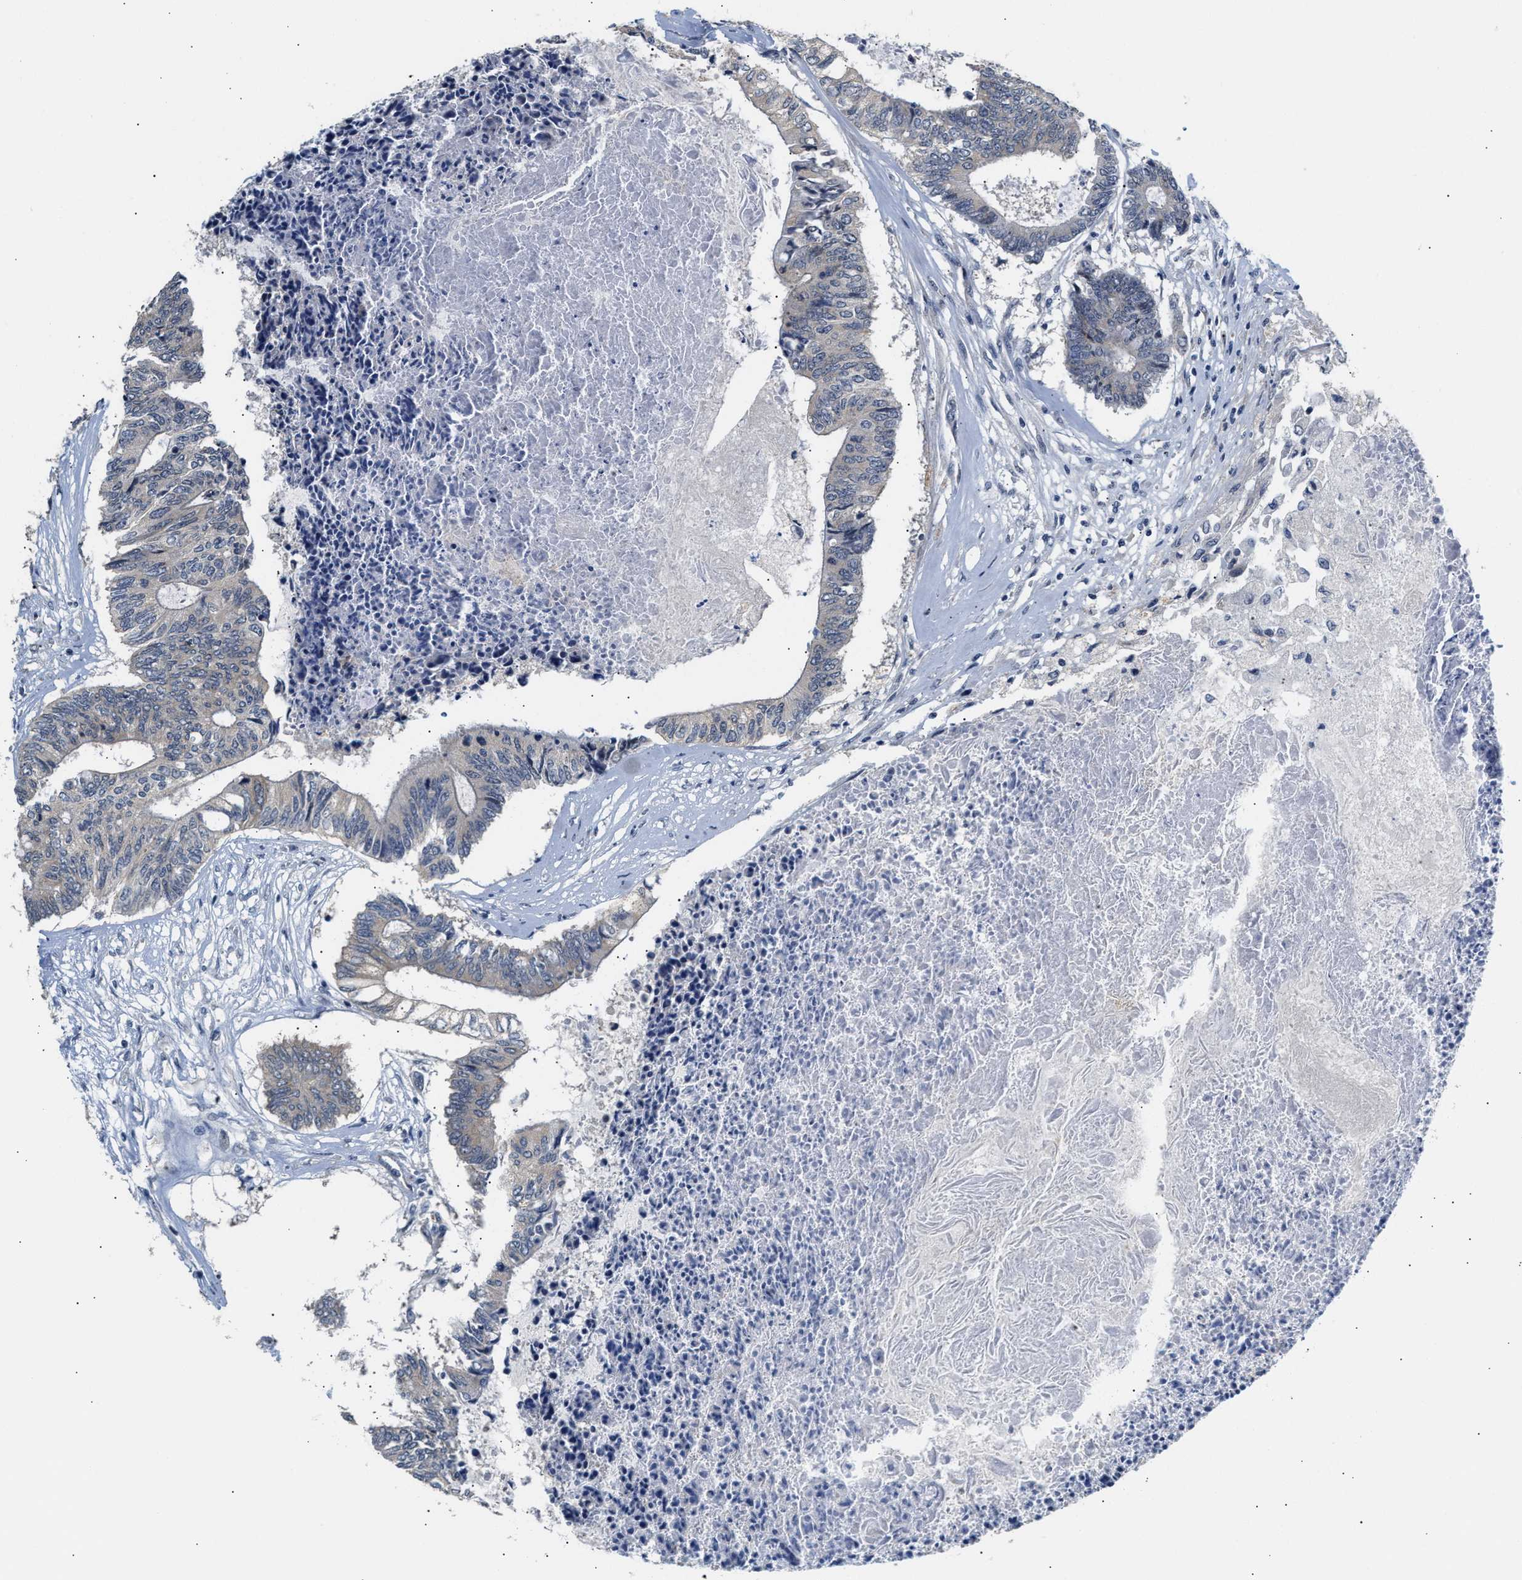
{"staining": {"intensity": "weak", "quantity": "25%-75%", "location": "cytoplasmic/membranous"}, "tissue": "colorectal cancer", "cell_type": "Tumor cells", "image_type": "cancer", "snomed": [{"axis": "morphology", "description": "Adenocarcinoma, NOS"}, {"axis": "topography", "description": "Rectum"}], "caption": "Protein staining reveals weak cytoplasmic/membranous expression in approximately 25%-75% of tumor cells in colorectal cancer.", "gene": "PPM1H", "patient": {"sex": "male", "age": 63}}